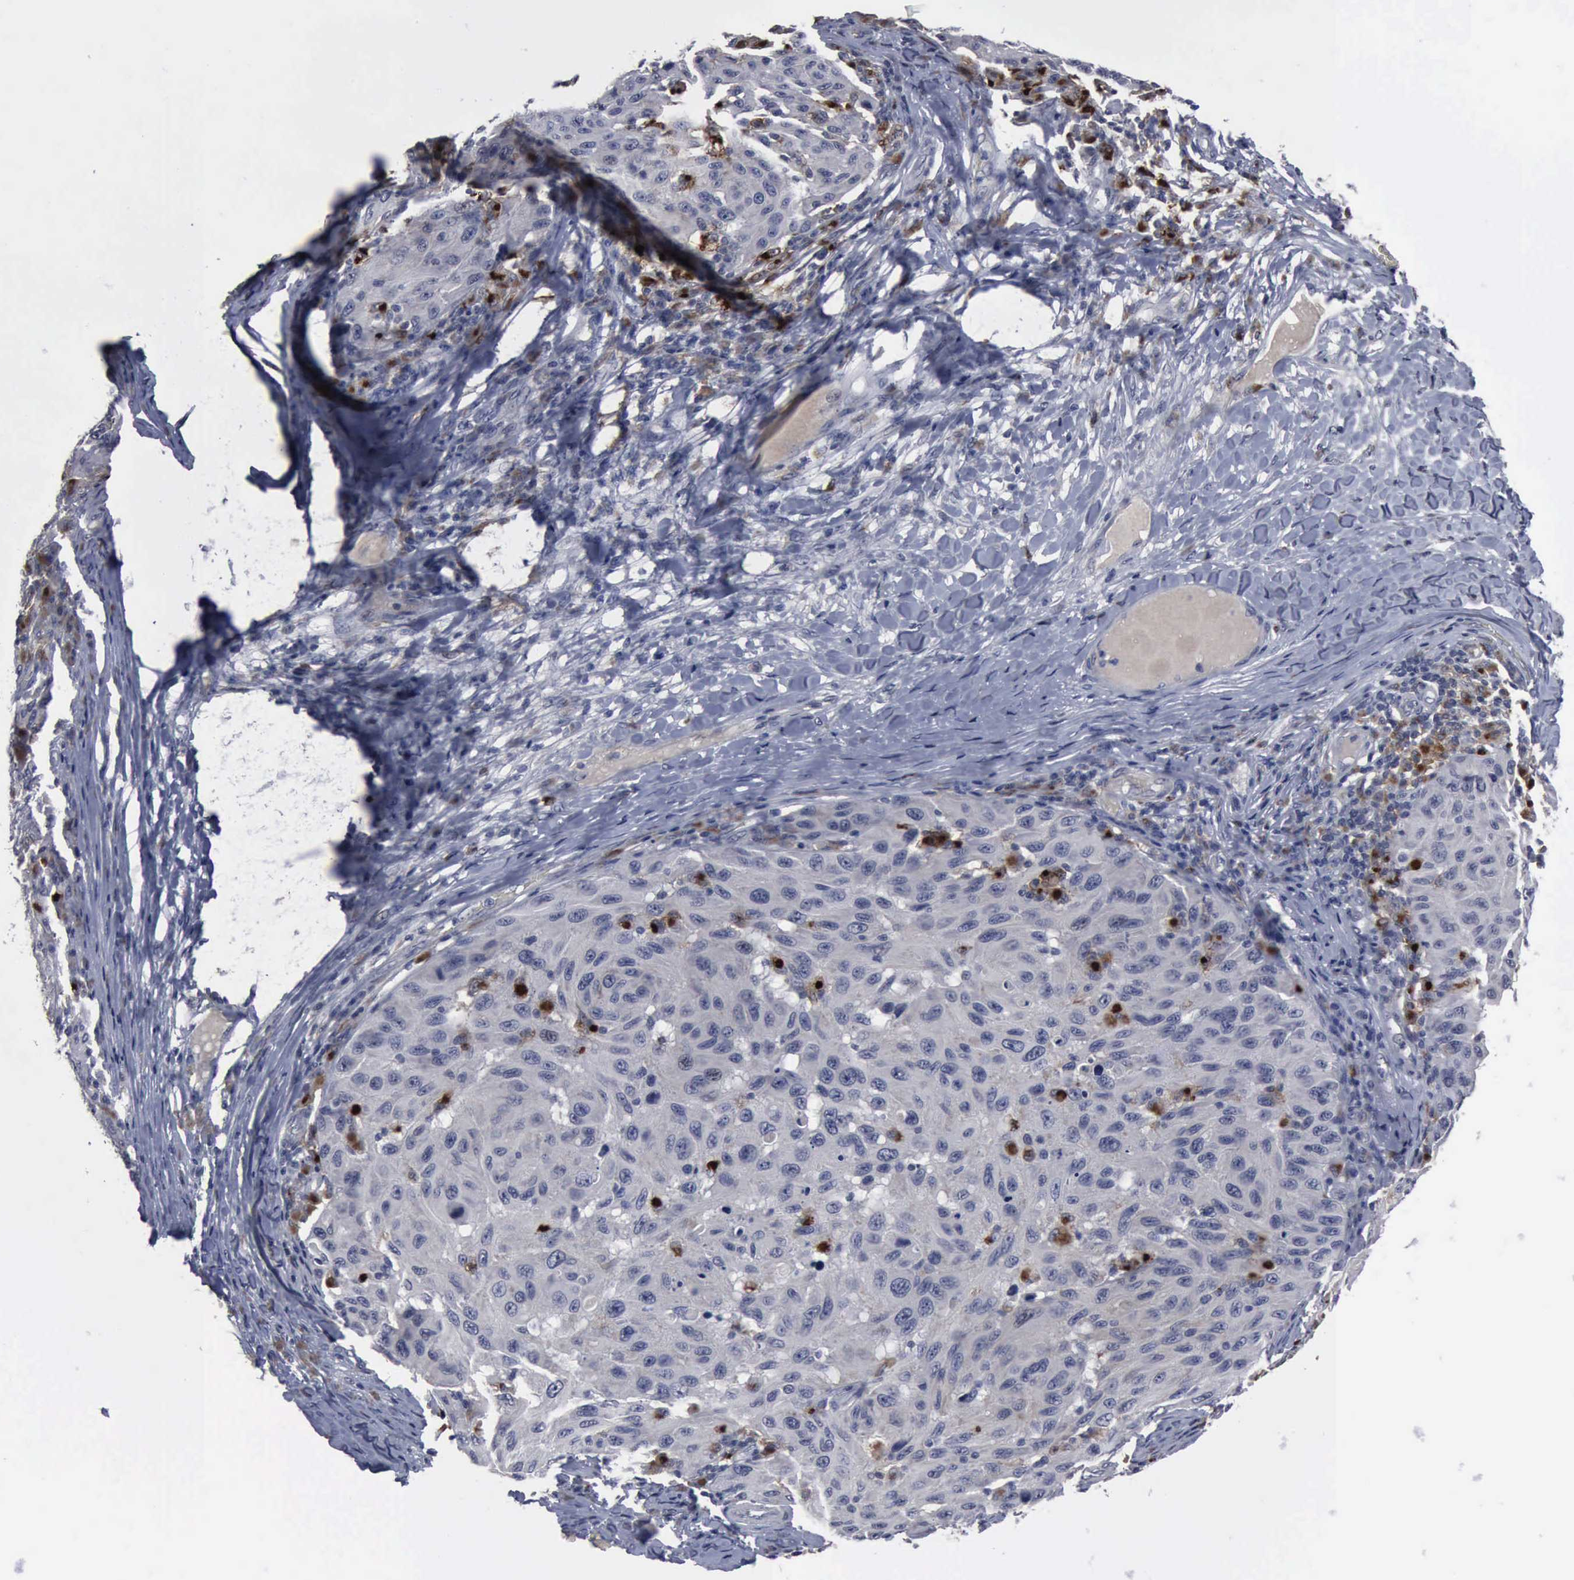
{"staining": {"intensity": "moderate", "quantity": "<25%", "location": "nuclear"}, "tissue": "melanoma", "cell_type": "Tumor cells", "image_type": "cancer", "snomed": [{"axis": "morphology", "description": "Malignant melanoma, NOS"}, {"axis": "topography", "description": "Skin"}], "caption": "A photomicrograph of malignant melanoma stained for a protein exhibits moderate nuclear brown staining in tumor cells. Using DAB (3,3'-diaminobenzidine) (brown) and hematoxylin (blue) stains, captured at high magnification using brightfield microscopy.", "gene": "MYO18B", "patient": {"sex": "female", "age": 77}}